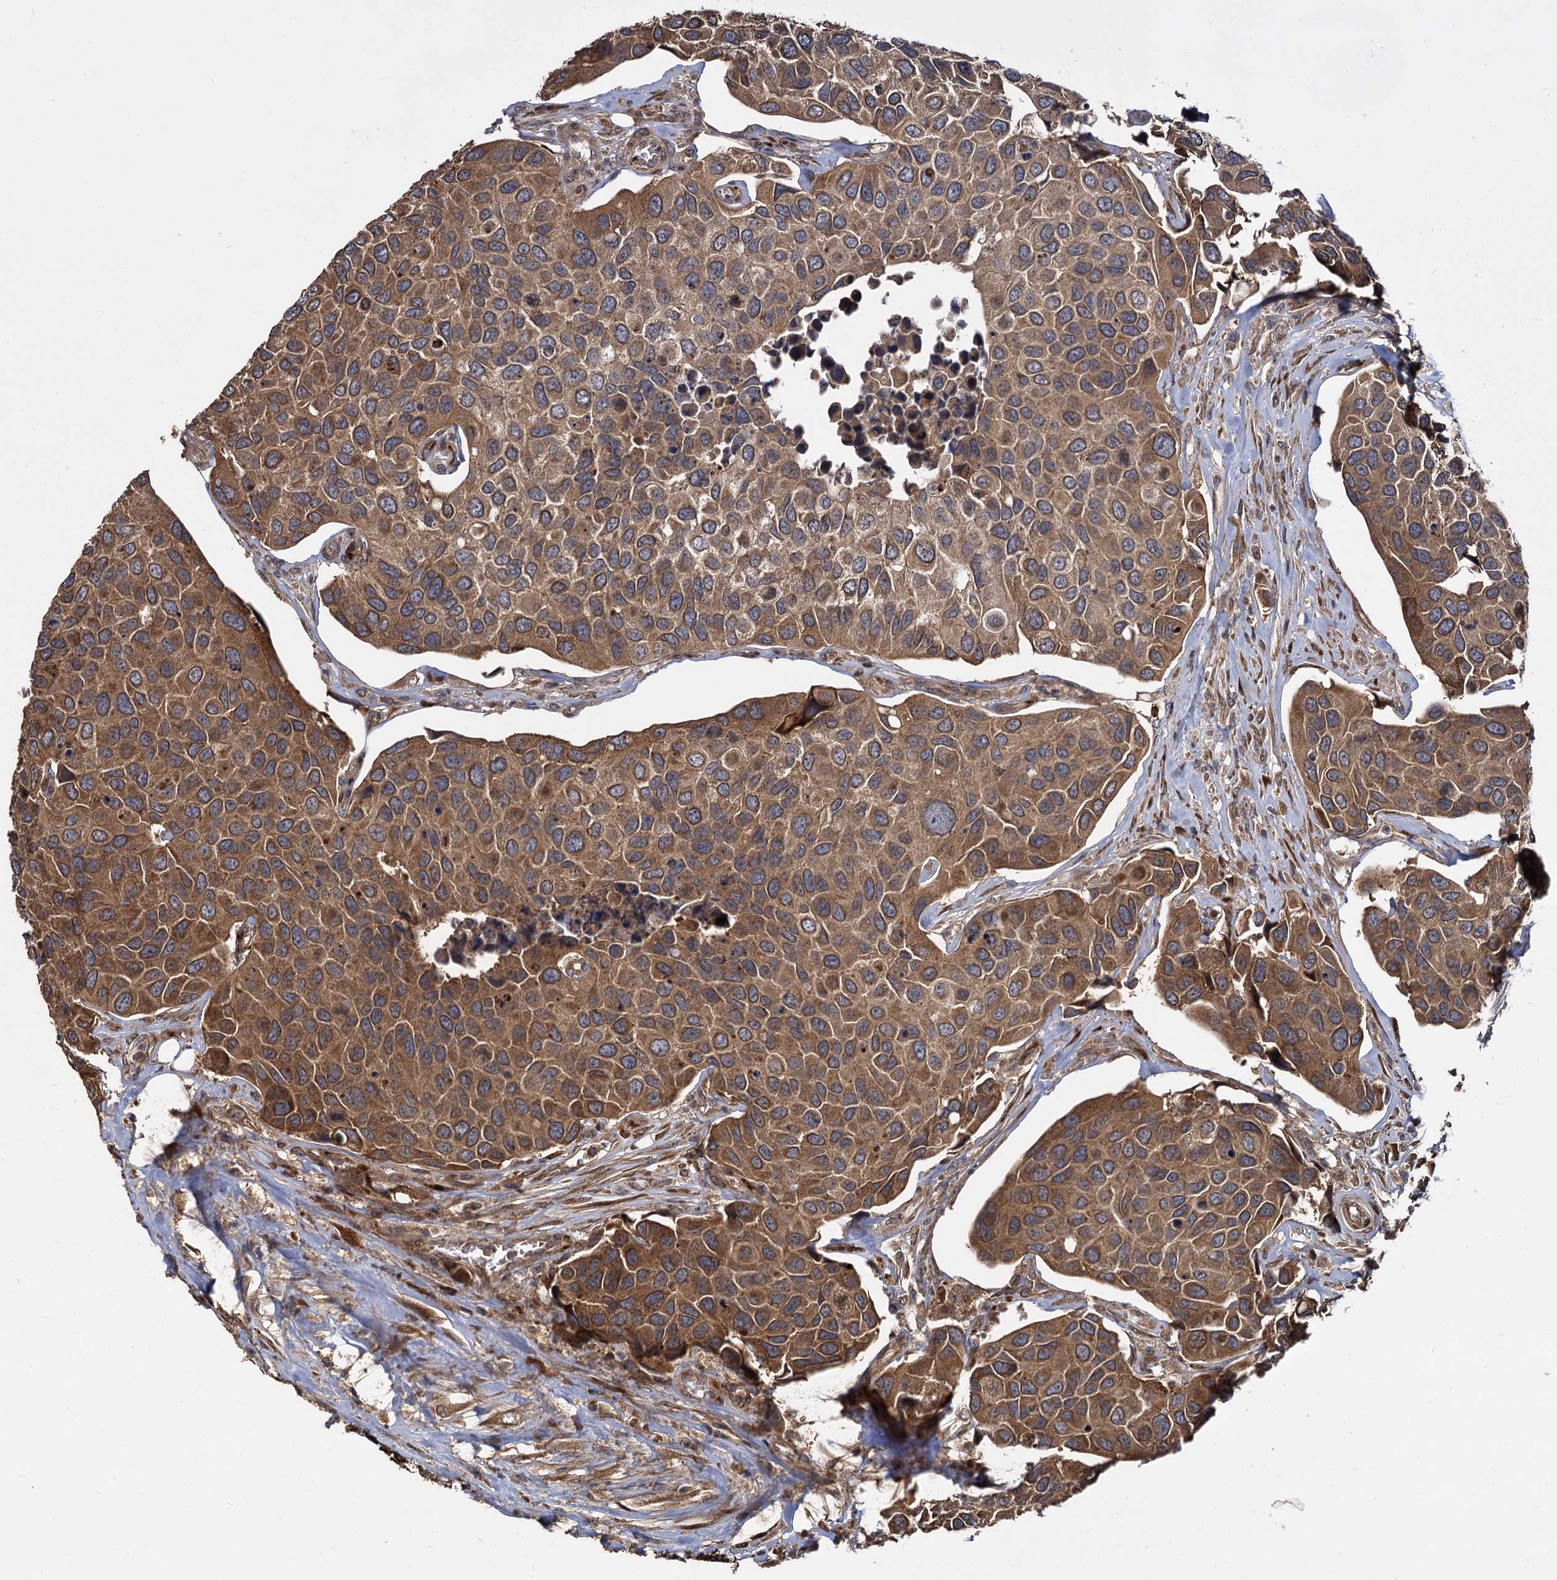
{"staining": {"intensity": "moderate", "quantity": ">75%", "location": "cytoplasmic/membranous"}, "tissue": "urothelial cancer", "cell_type": "Tumor cells", "image_type": "cancer", "snomed": [{"axis": "morphology", "description": "Urothelial carcinoma, High grade"}, {"axis": "topography", "description": "Urinary bladder"}], "caption": "Moderate cytoplasmic/membranous staining for a protein is appreciated in approximately >75% of tumor cells of high-grade urothelial carcinoma using IHC.", "gene": "INPPL1", "patient": {"sex": "male", "age": 74}}